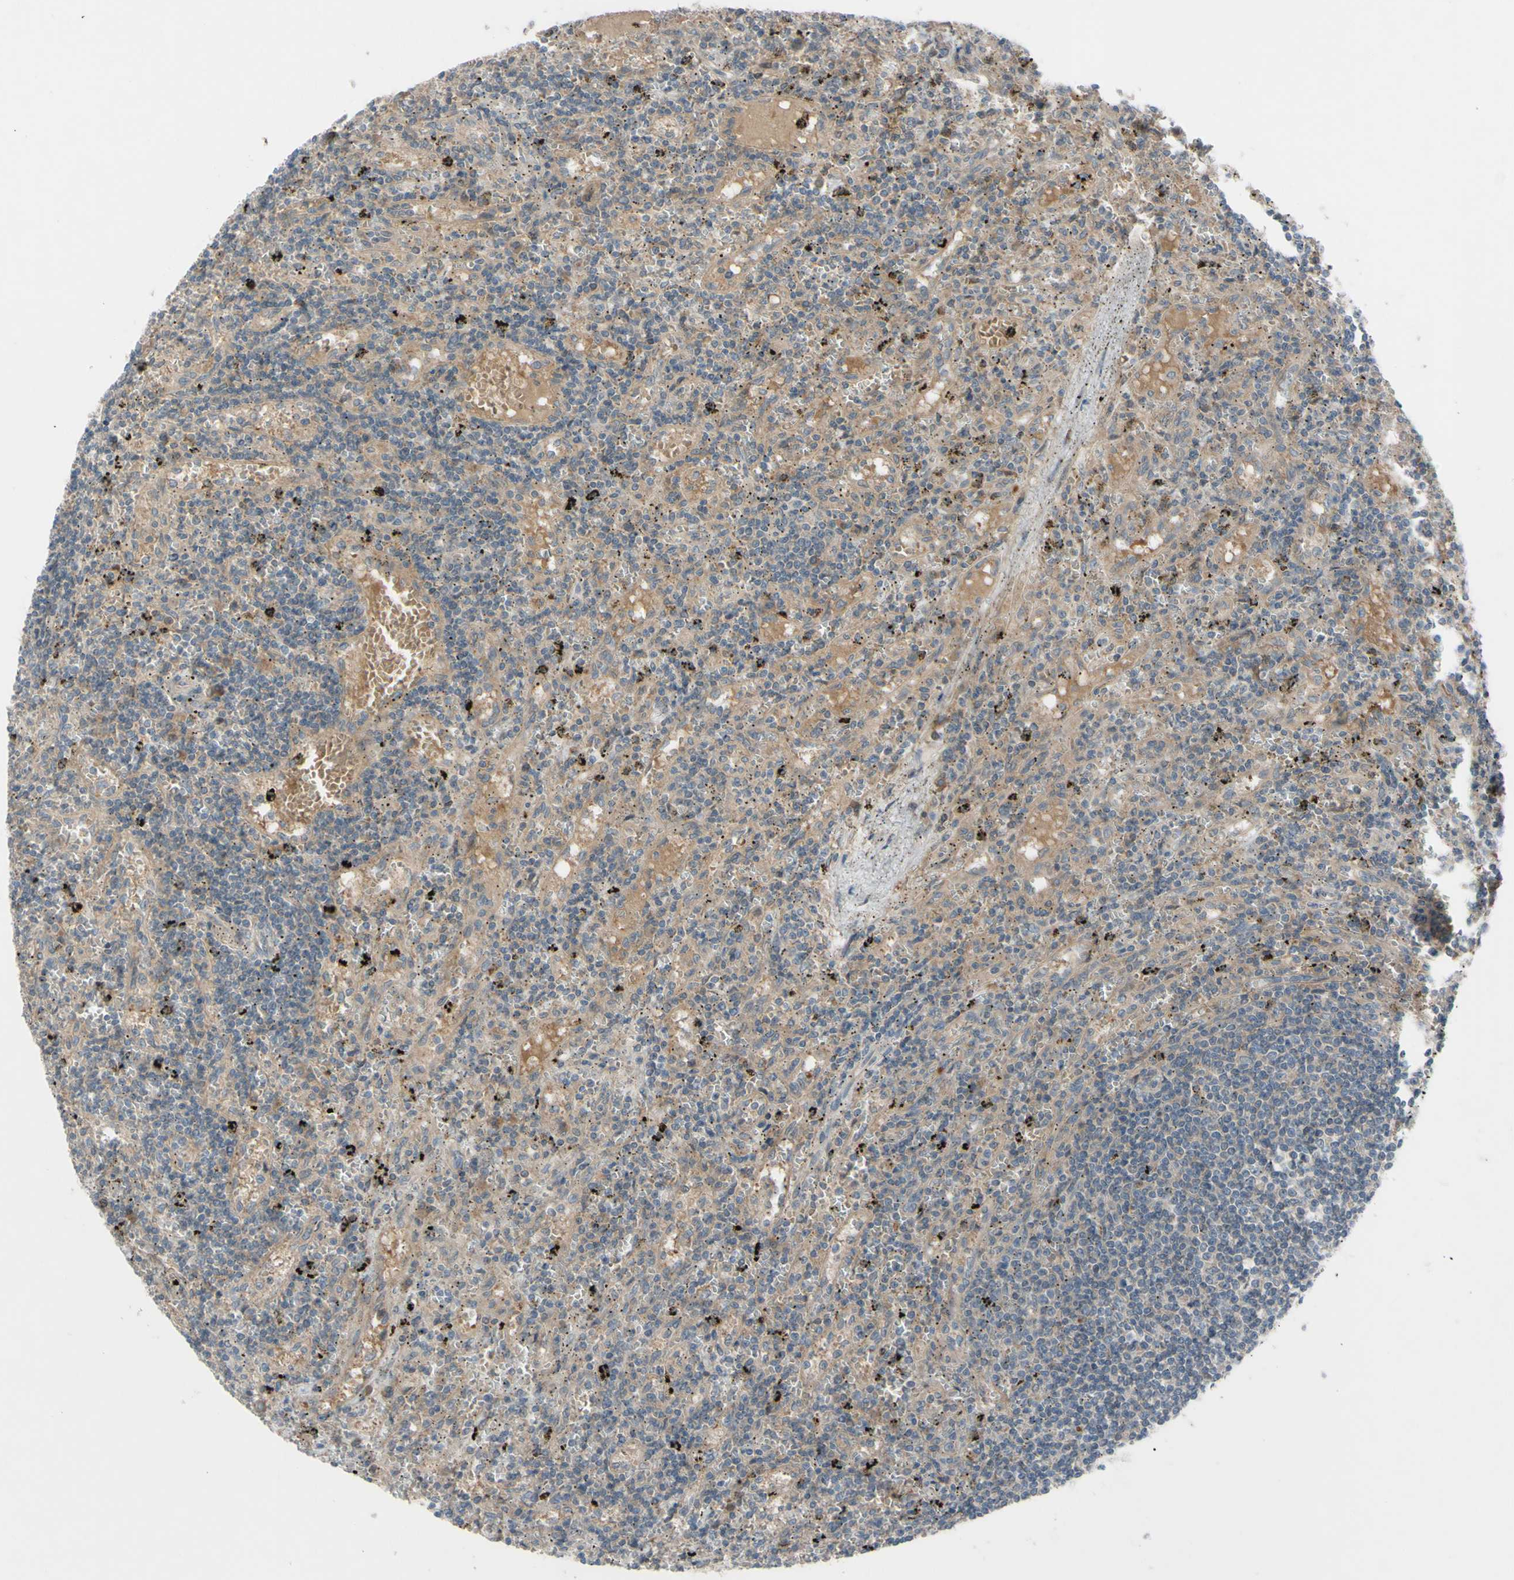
{"staining": {"intensity": "weak", "quantity": "25%-75%", "location": "cytoplasmic/membranous"}, "tissue": "lymphoma", "cell_type": "Tumor cells", "image_type": "cancer", "snomed": [{"axis": "morphology", "description": "Malignant lymphoma, non-Hodgkin's type, Low grade"}, {"axis": "topography", "description": "Spleen"}], "caption": "Lymphoma was stained to show a protein in brown. There is low levels of weak cytoplasmic/membranous staining in about 25%-75% of tumor cells.", "gene": "AFP", "patient": {"sex": "male", "age": 76}}